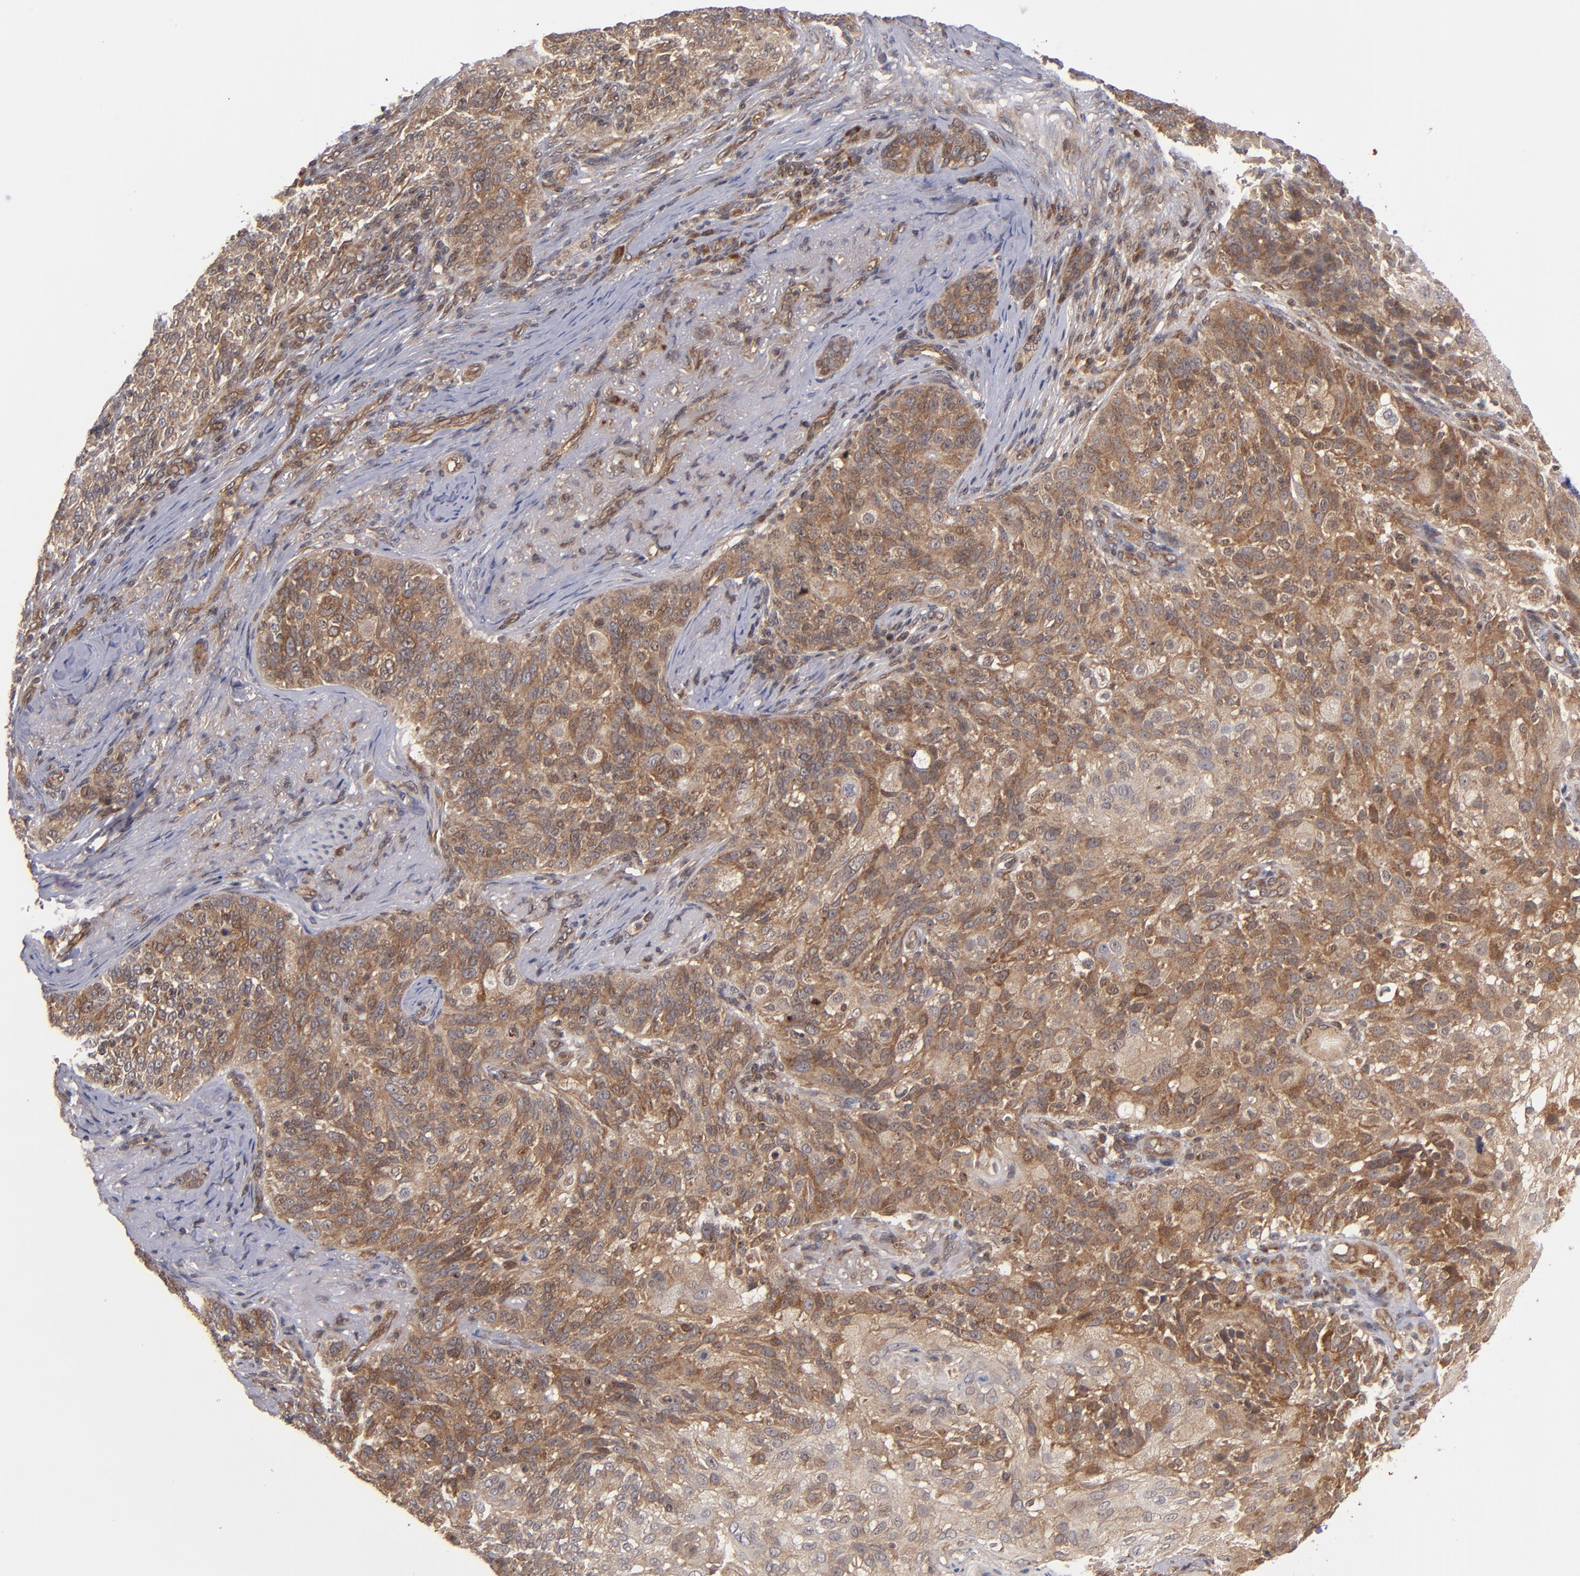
{"staining": {"intensity": "moderate", "quantity": ">75%", "location": "cytoplasmic/membranous"}, "tissue": "skin cancer", "cell_type": "Tumor cells", "image_type": "cancer", "snomed": [{"axis": "morphology", "description": "Normal tissue, NOS"}, {"axis": "morphology", "description": "Squamous cell carcinoma, NOS"}, {"axis": "topography", "description": "Skin"}], "caption": "IHC photomicrograph of human squamous cell carcinoma (skin) stained for a protein (brown), which demonstrates medium levels of moderate cytoplasmic/membranous staining in approximately >75% of tumor cells.", "gene": "BDKRB1", "patient": {"sex": "female", "age": 83}}